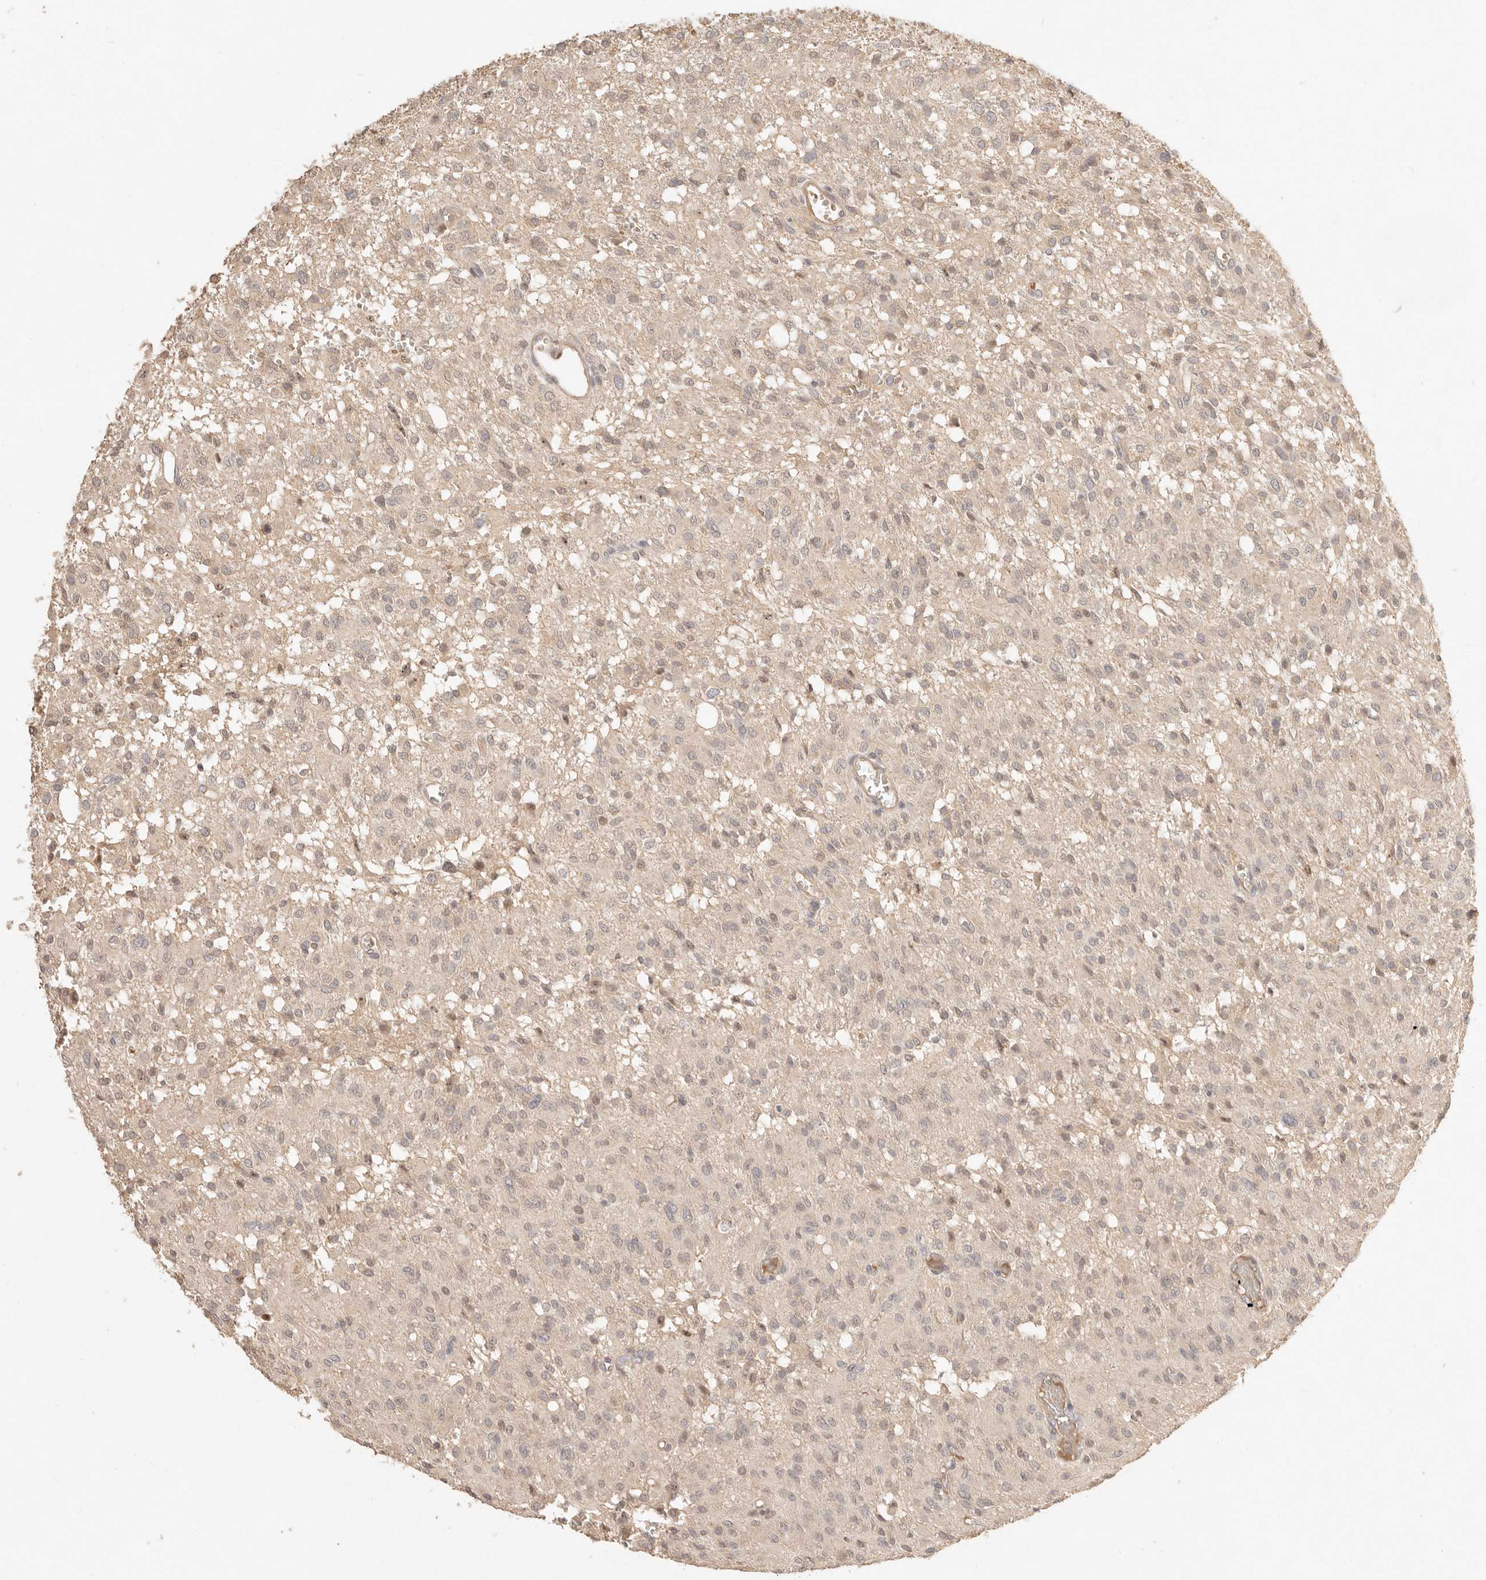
{"staining": {"intensity": "weak", "quantity": "25%-75%", "location": "nuclear"}, "tissue": "glioma", "cell_type": "Tumor cells", "image_type": "cancer", "snomed": [{"axis": "morphology", "description": "Glioma, malignant, High grade"}, {"axis": "topography", "description": "Brain"}], "caption": "Immunohistochemistry (DAB) staining of human malignant high-grade glioma exhibits weak nuclear protein positivity in approximately 25%-75% of tumor cells.", "gene": "MEP1A", "patient": {"sex": "female", "age": 59}}